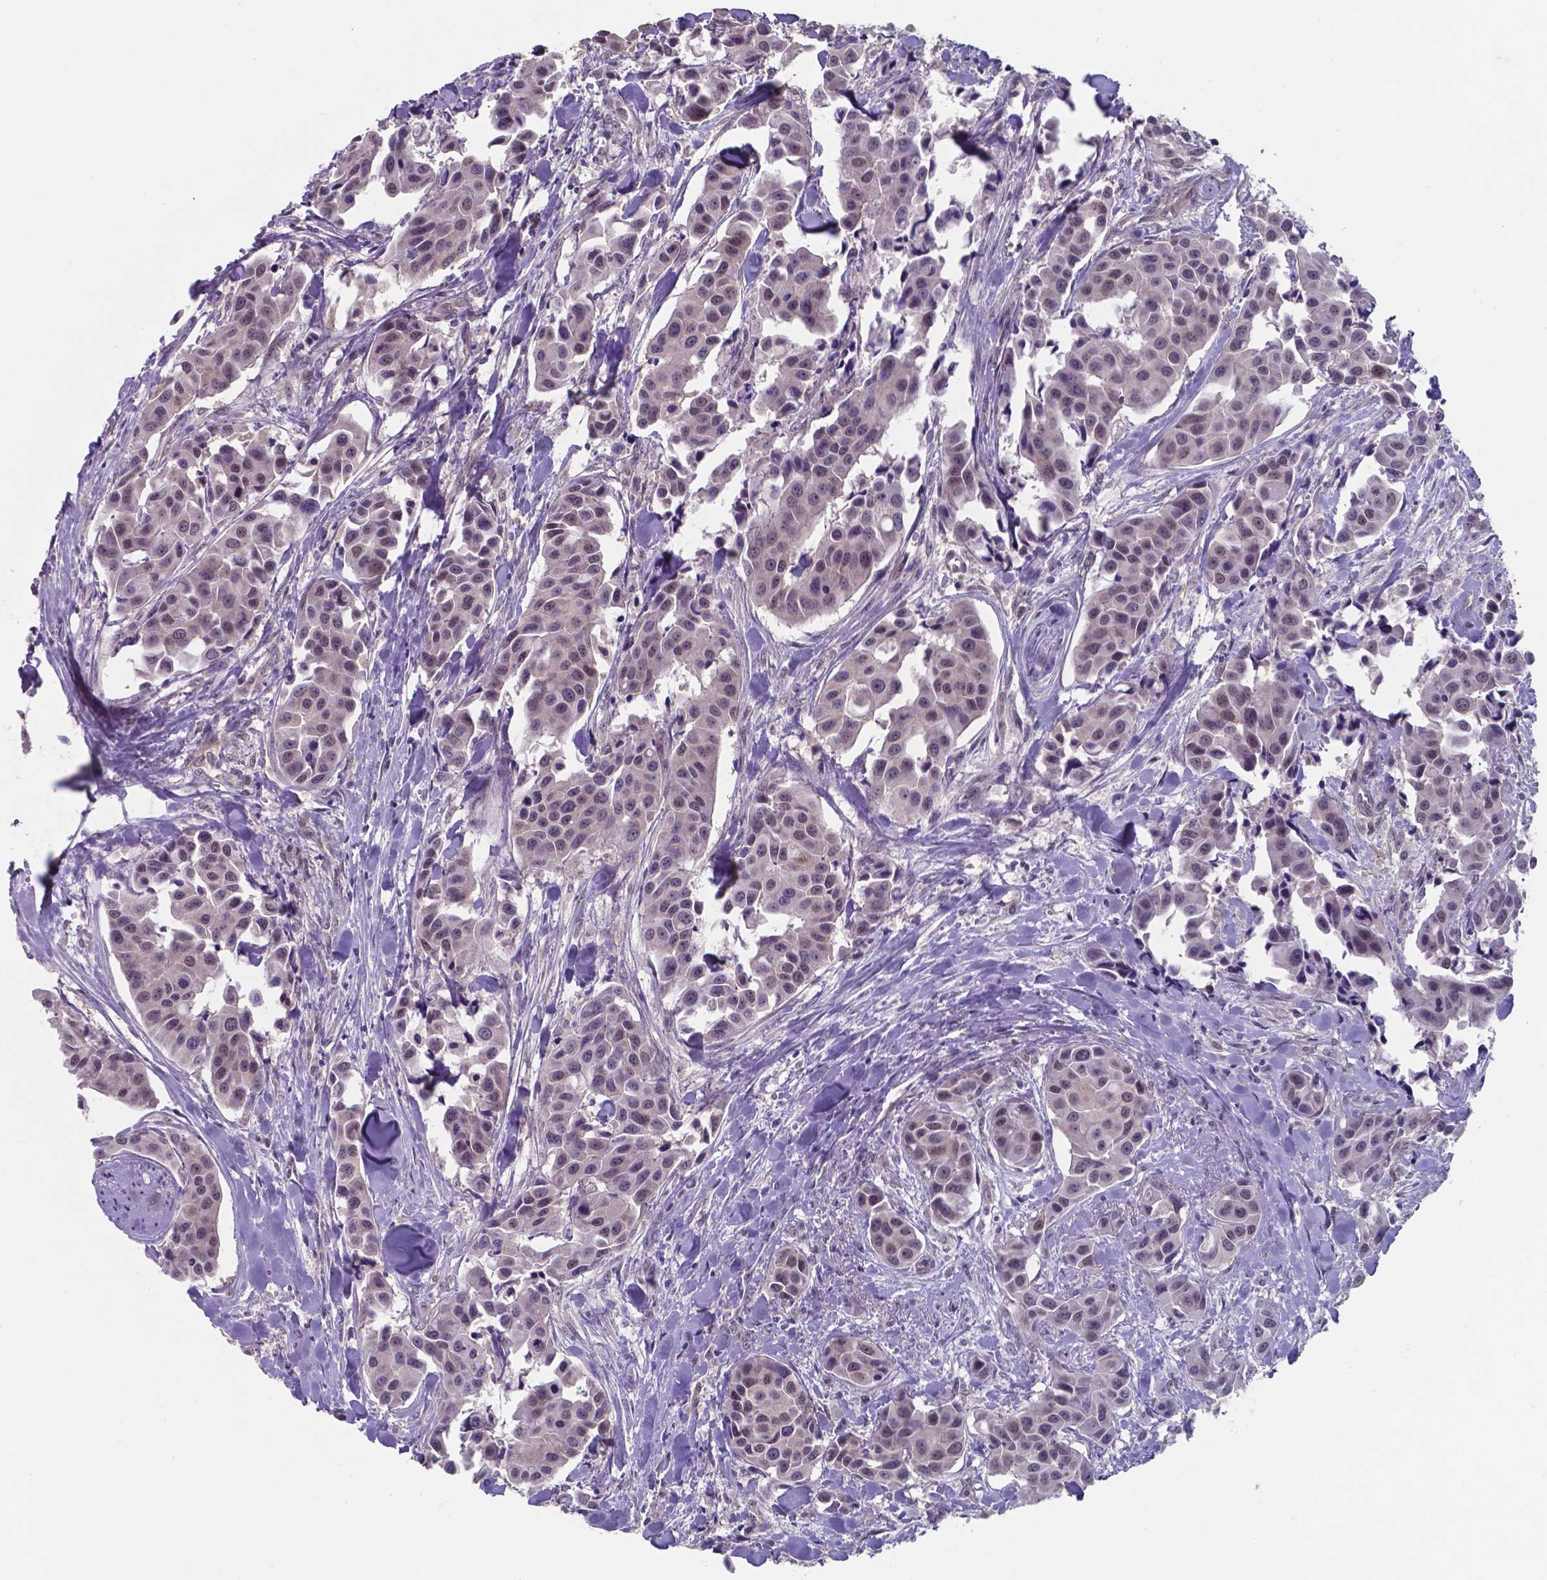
{"staining": {"intensity": "weak", "quantity": "25%-75%", "location": "nuclear"}, "tissue": "head and neck cancer", "cell_type": "Tumor cells", "image_type": "cancer", "snomed": [{"axis": "morphology", "description": "Adenocarcinoma, NOS"}, {"axis": "topography", "description": "Head-Neck"}], "caption": "Tumor cells show low levels of weak nuclear expression in about 25%-75% of cells in adenocarcinoma (head and neck).", "gene": "UBE2E2", "patient": {"sex": "male", "age": 76}}